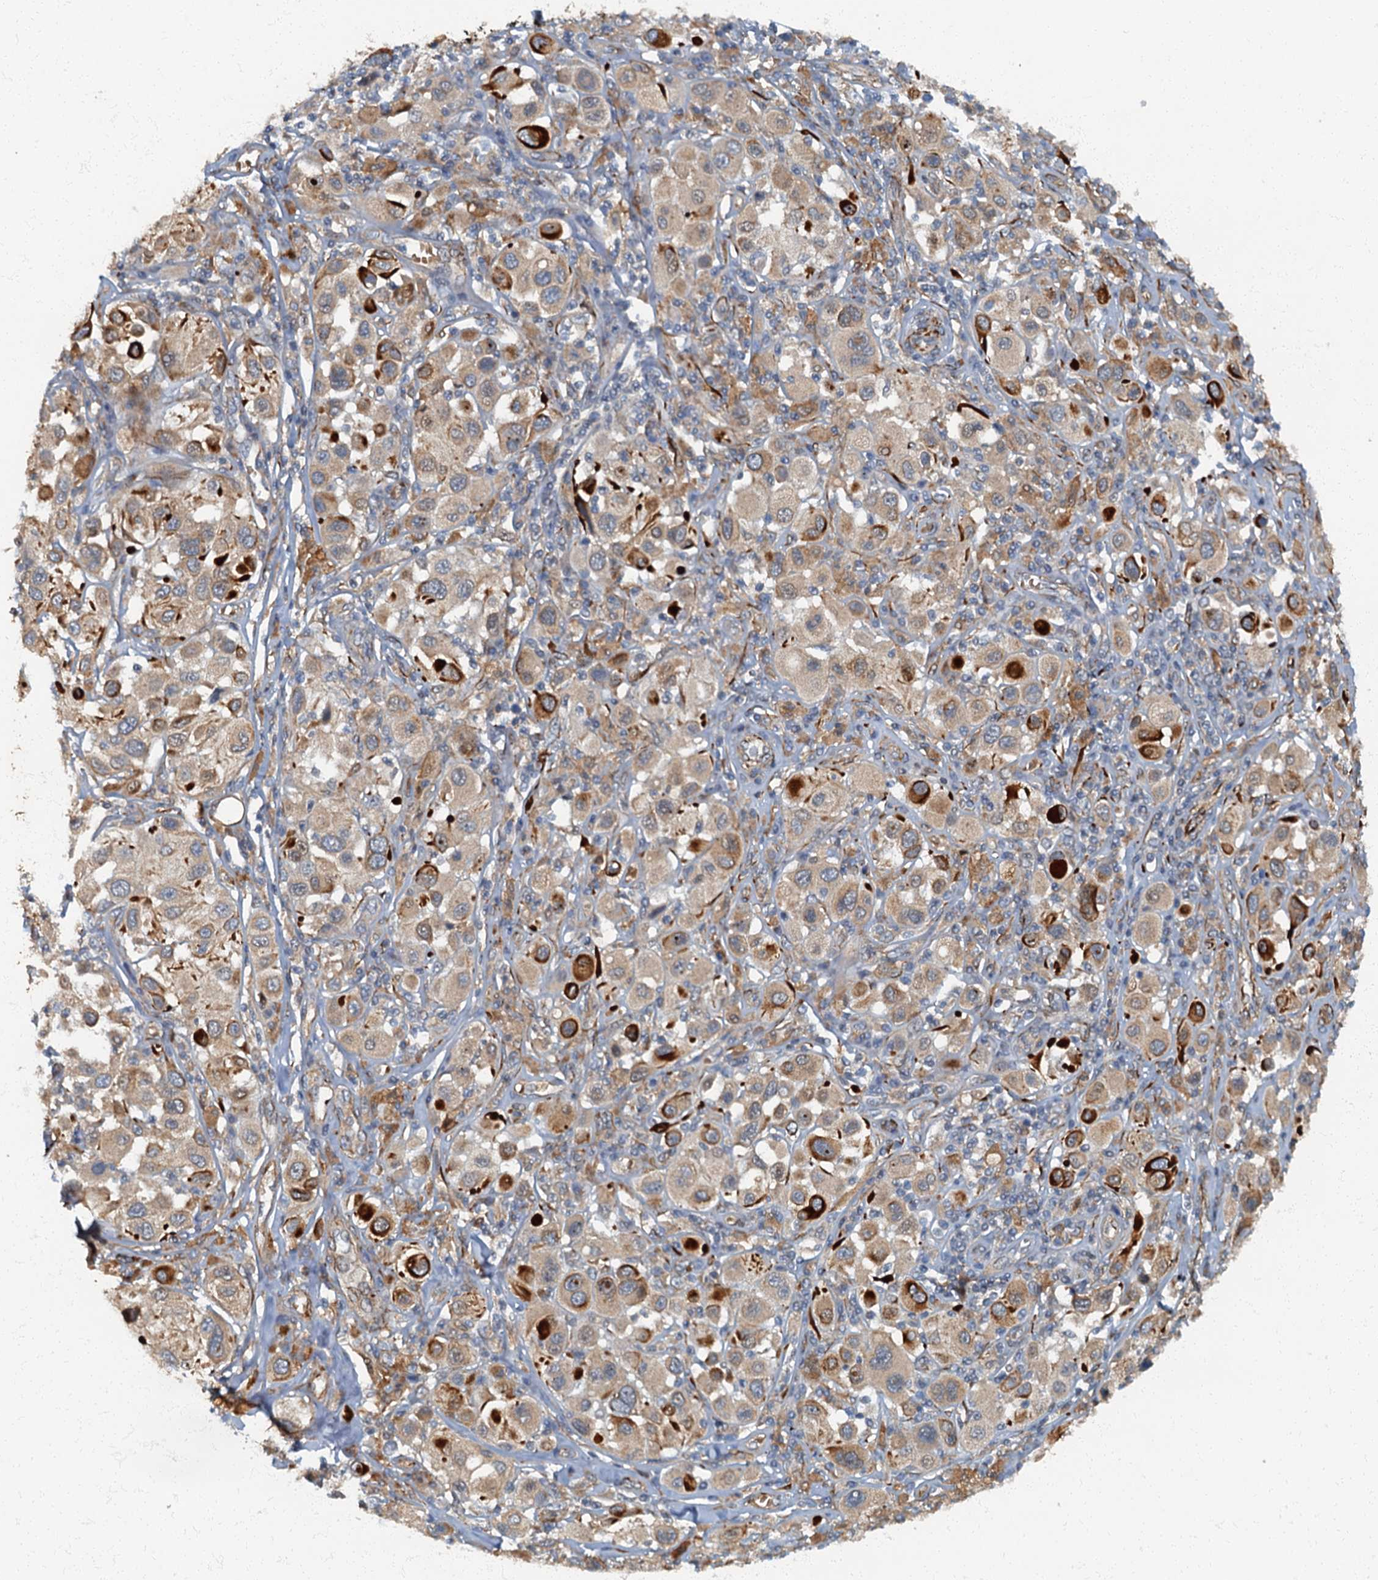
{"staining": {"intensity": "weak", "quantity": "25%-75%", "location": "cytoplasmic/membranous"}, "tissue": "melanoma", "cell_type": "Tumor cells", "image_type": "cancer", "snomed": [{"axis": "morphology", "description": "Malignant melanoma, Metastatic site"}, {"axis": "topography", "description": "Skin"}], "caption": "DAB immunohistochemical staining of melanoma shows weak cytoplasmic/membranous protein positivity in approximately 25%-75% of tumor cells.", "gene": "ARL11", "patient": {"sex": "male", "age": 41}}